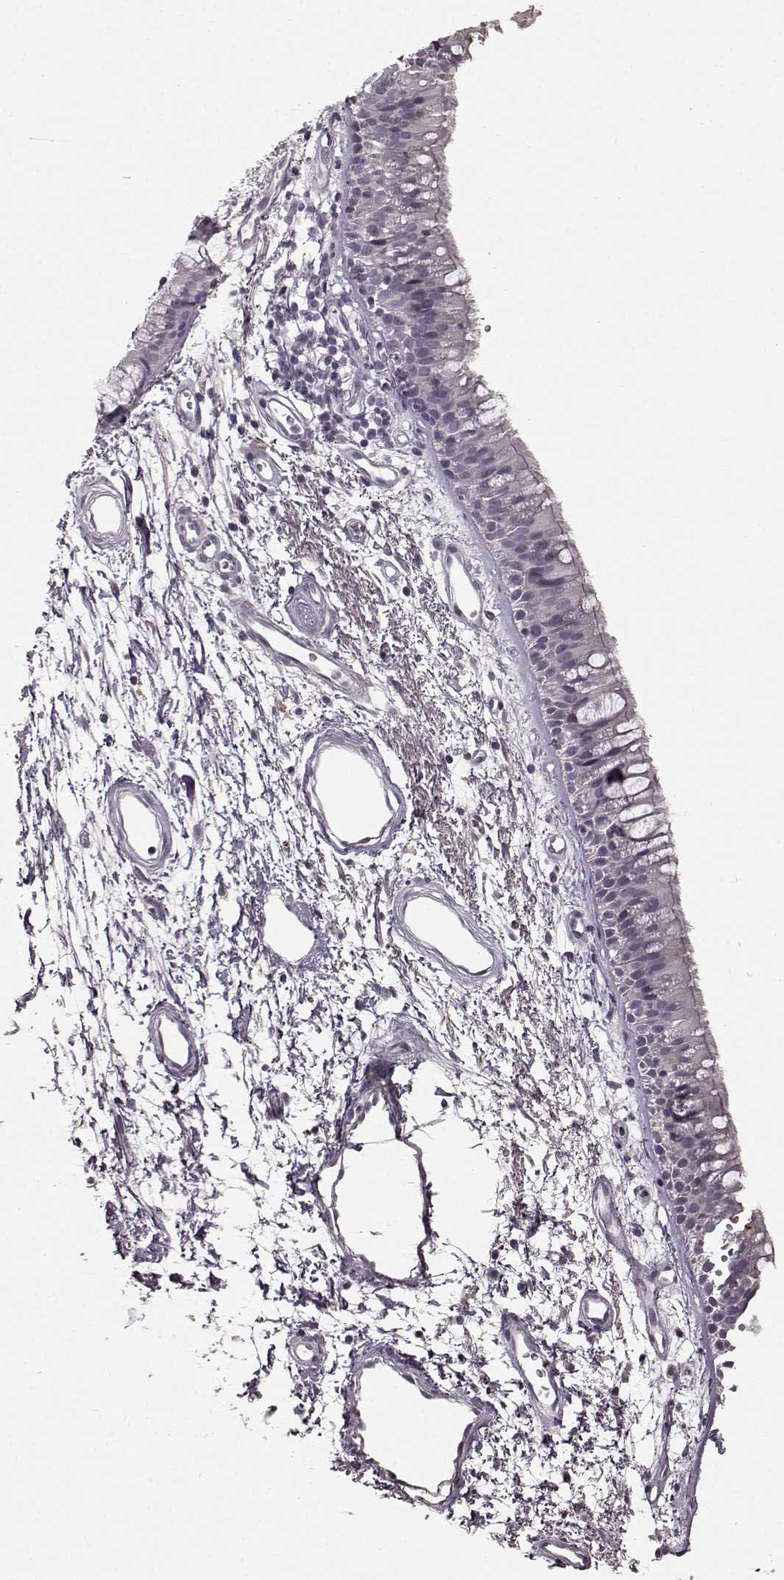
{"staining": {"intensity": "negative", "quantity": "none", "location": "none"}, "tissue": "bronchus", "cell_type": "Respiratory epithelial cells", "image_type": "normal", "snomed": [{"axis": "morphology", "description": "Normal tissue, NOS"}, {"axis": "morphology", "description": "Squamous cell carcinoma, NOS"}, {"axis": "topography", "description": "Cartilage tissue"}, {"axis": "topography", "description": "Bronchus"}, {"axis": "topography", "description": "Lung"}], "caption": "Photomicrograph shows no significant protein positivity in respiratory epithelial cells of normal bronchus.", "gene": "RIT2", "patient": {"sex": "male", "age": 66}}